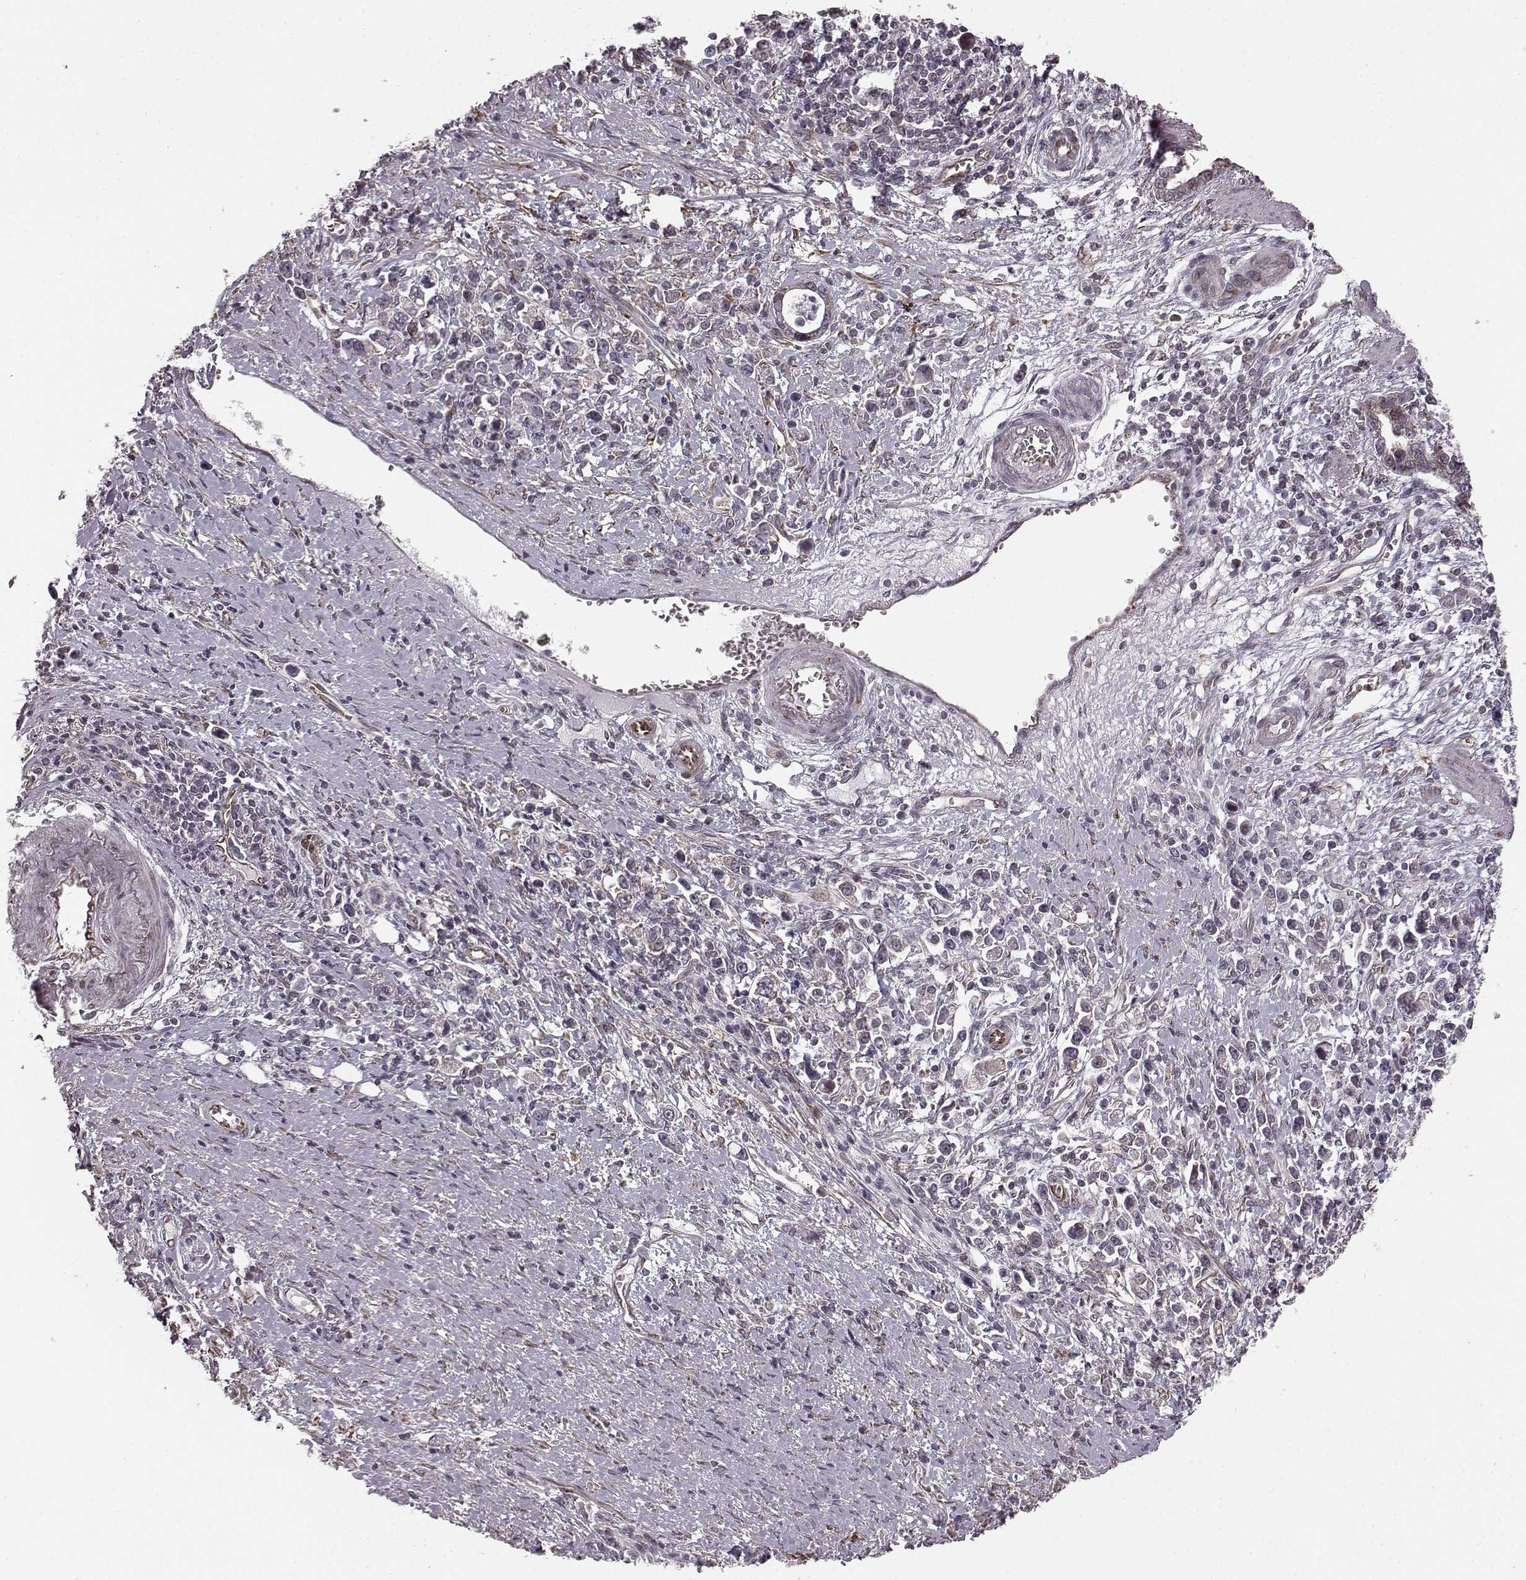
{"staining": {"intensity": "negative", "quantity": "none", "location": "none"}, "tissue": "stomach cancer", "cell_type": "Tumor cells", "image_type": "cancer", "snomed": [{"axis": "morphology", "description": "Adenocarcinoma, NOS"}, {"axis": "topography", "description": "Stomach"}], "caption": "DAB (3,3'-diaminobenzidine) immunohistochemical staining of adenocarcinoma (stomach) exhibits no significant positivity in tumor cells.", "gene": "TMEM14A", "patient": {"sex": "male", "age": 63}}